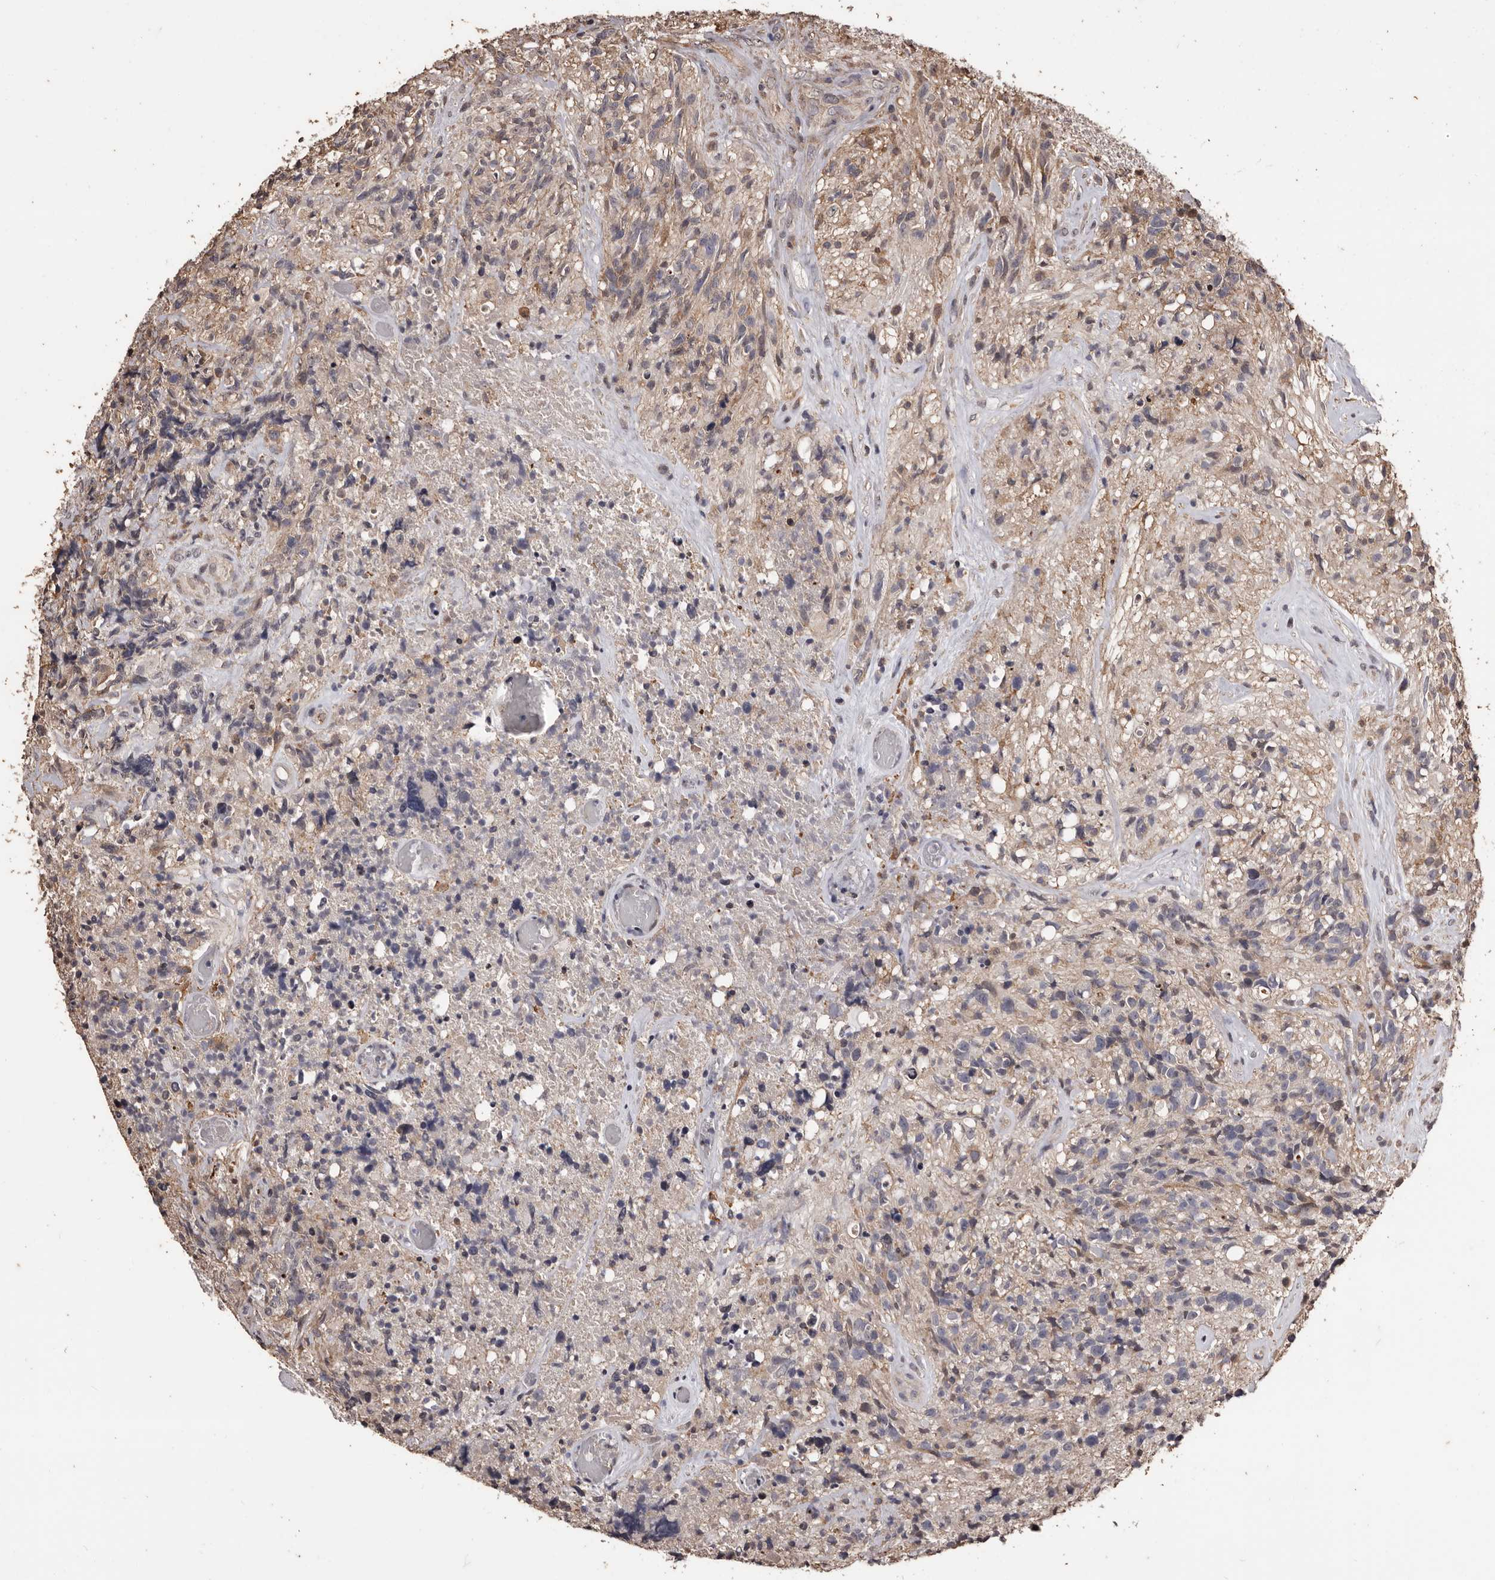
{"staining": {"intensity": "weak", "quantity": "<25%", "location": "cytoplasmic/membranous"}, "tissue": "glioma", "cell_type": "Tumor cells", "image_type": "cancer", "snomed": [{"axis": "morphology", "description": "Glioma, malignant, High grade"}, {"axis": "topography", "description": "Brain"}], "caption": "The IHC image has no significant positivity in tumor cells of glioma tissue.", "gene": "NAV1", "patient": {"sex": "male", "age": 69}}